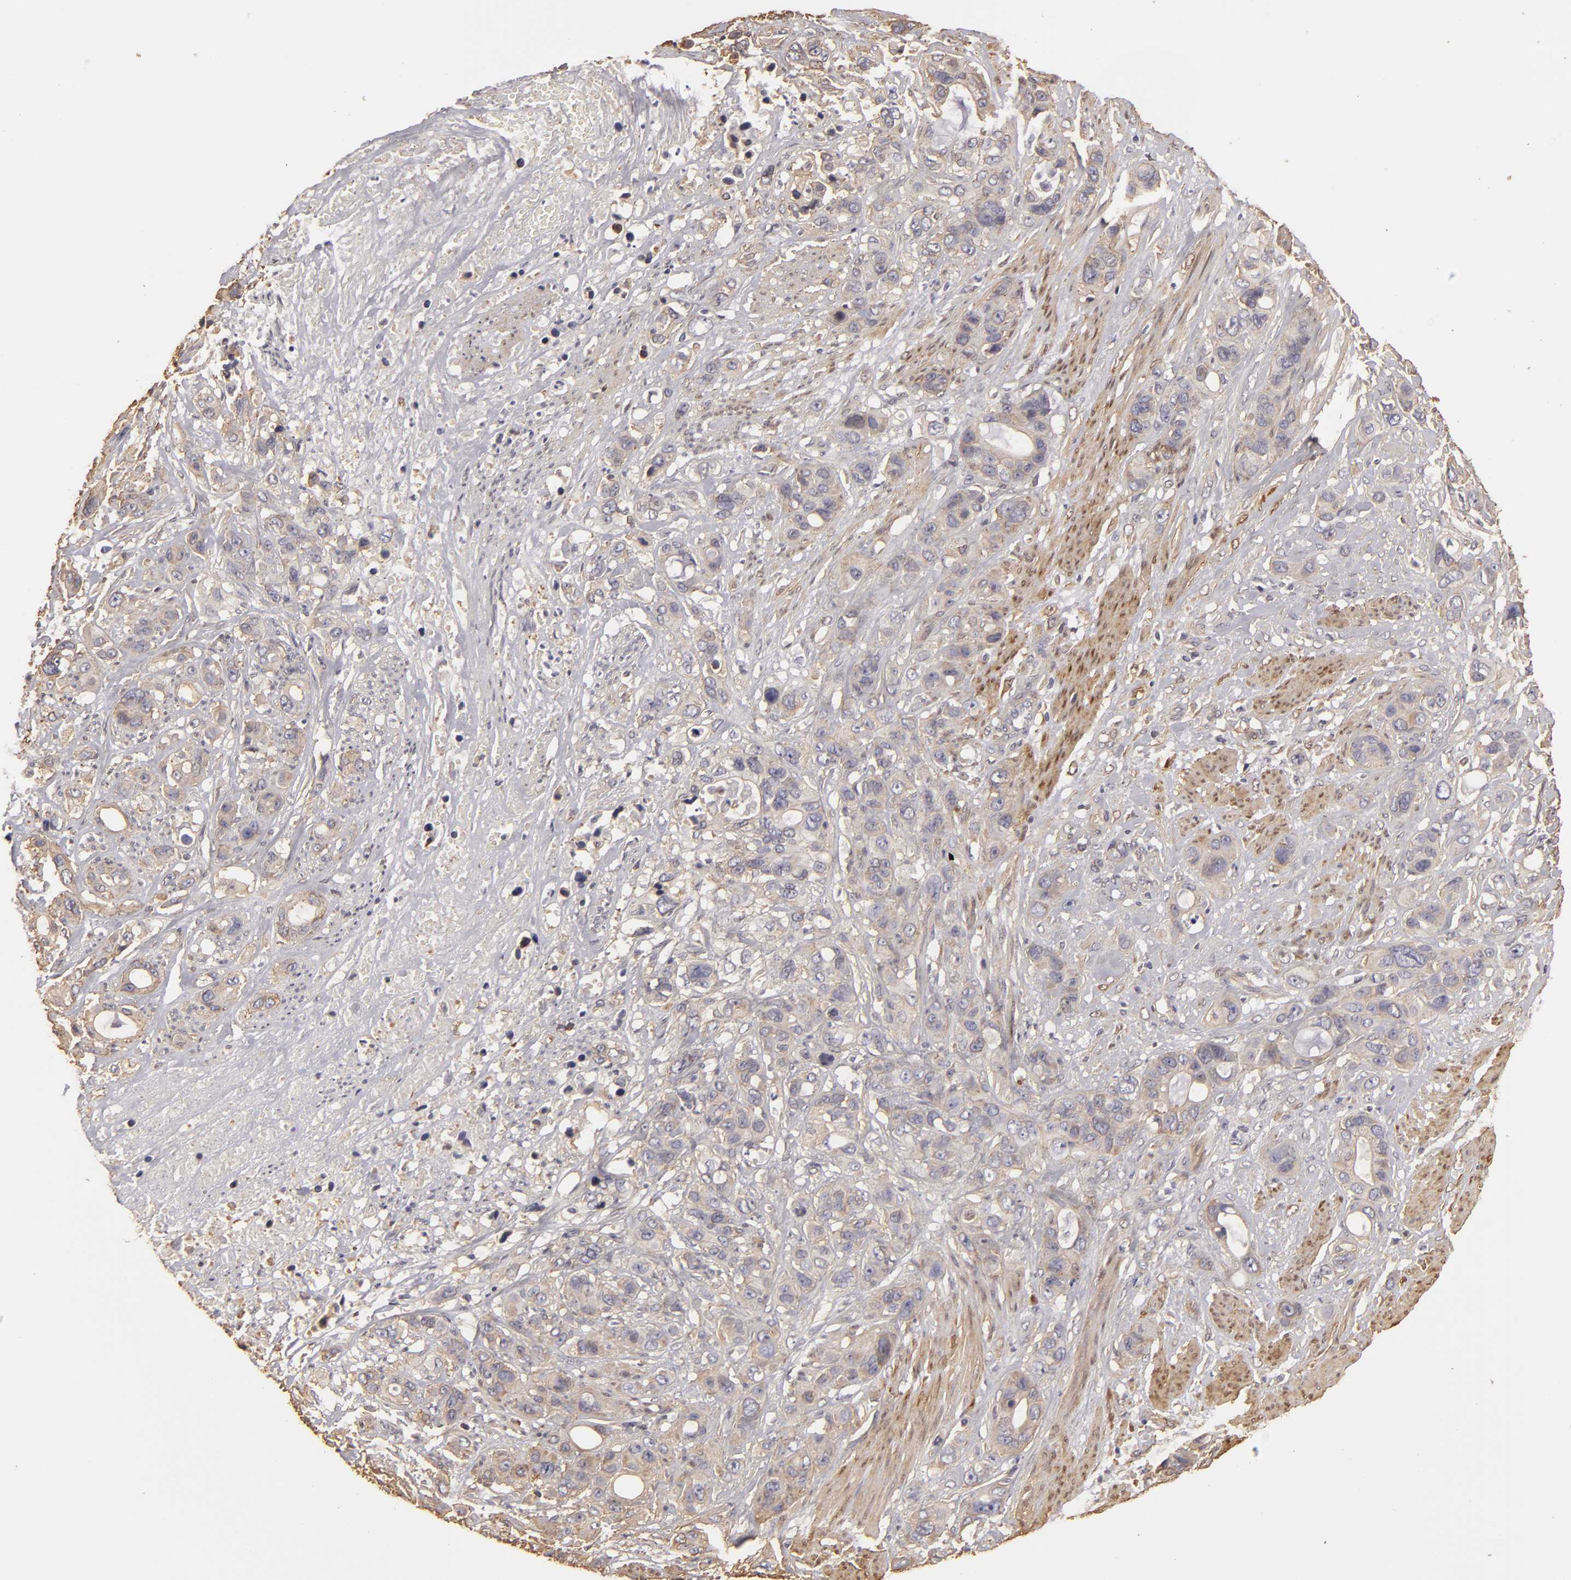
{"staining": {"intensity": "weak", "quantity": ">75%", "location": "cytoplasmic/membranous"}, "tissue": "stomach cancer", "cell_type": "Tumor cells", "image_type": "cancer", "snomed": [{"axis": "morphology", "description": "Adenocarcinoma, NOS"}, {"axis": "topography", "description": "Stomach, upper"}], "caption": "Adenocarcinoma (stomach) stained for a protein (brown) shows weak cytoplasmic/membranous positive expression in approximately >75% of tumor cells.", "gene": "HSPB6", "patient": {"sex": "male", "age": 47}}